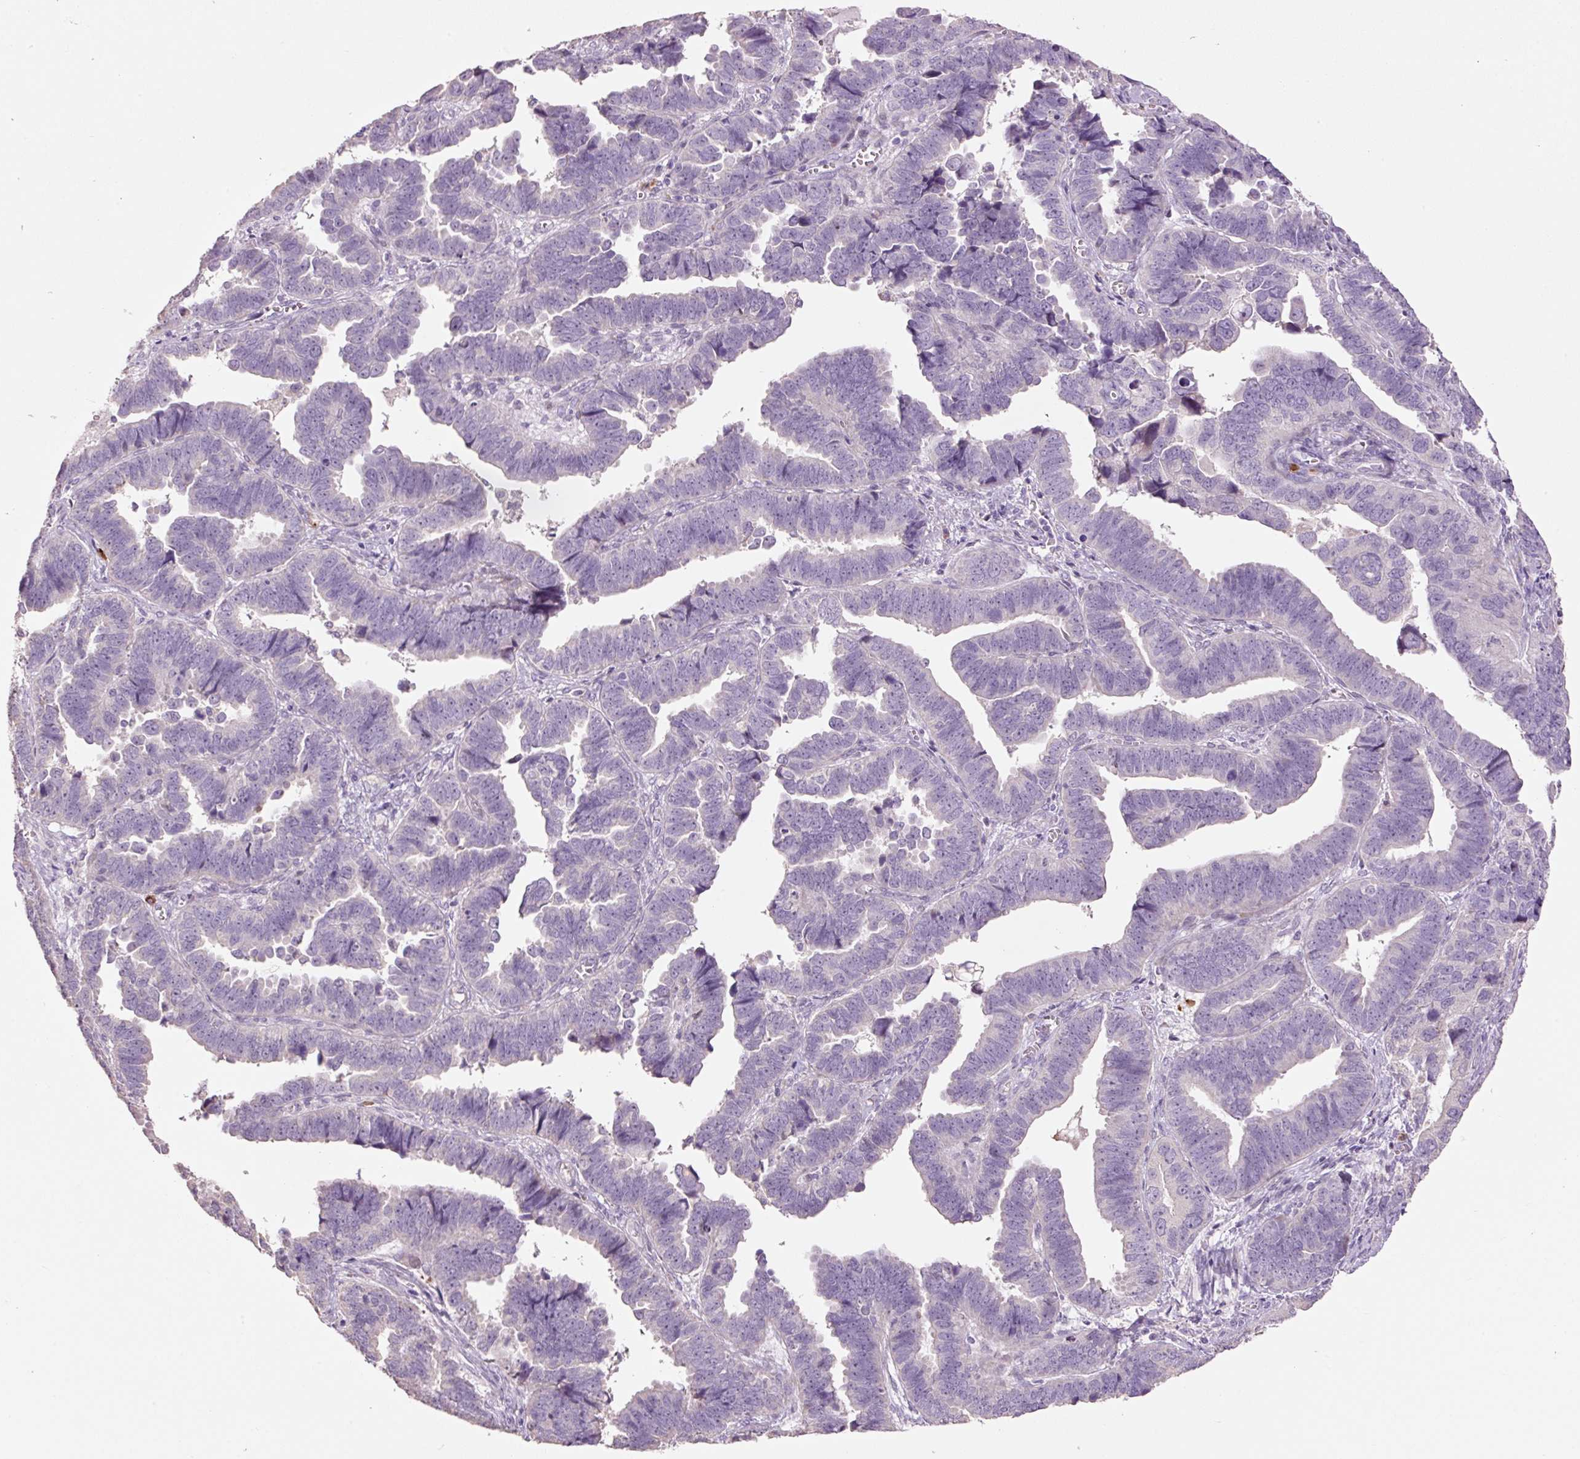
{"staining": {"intensity": "negative", "quantity": "none", "location": "none"}, "tissue": "endometrial cancer", "cell_type": "Tumor cells", "image_type": "cancer", "snomed": [{"axis": "morphology", "description": "Adenocarcinoma, NOS"}, {"axis": "topography", "description": "Endometrium"}], "caption": "There is no significant positivity in tumor cells of endometrial adenocarcinoma. (DAB immunohistochemistry (IHC), high magnification).", "gene": "HAX1", "patient": {"sex": "female", "age": 75}}